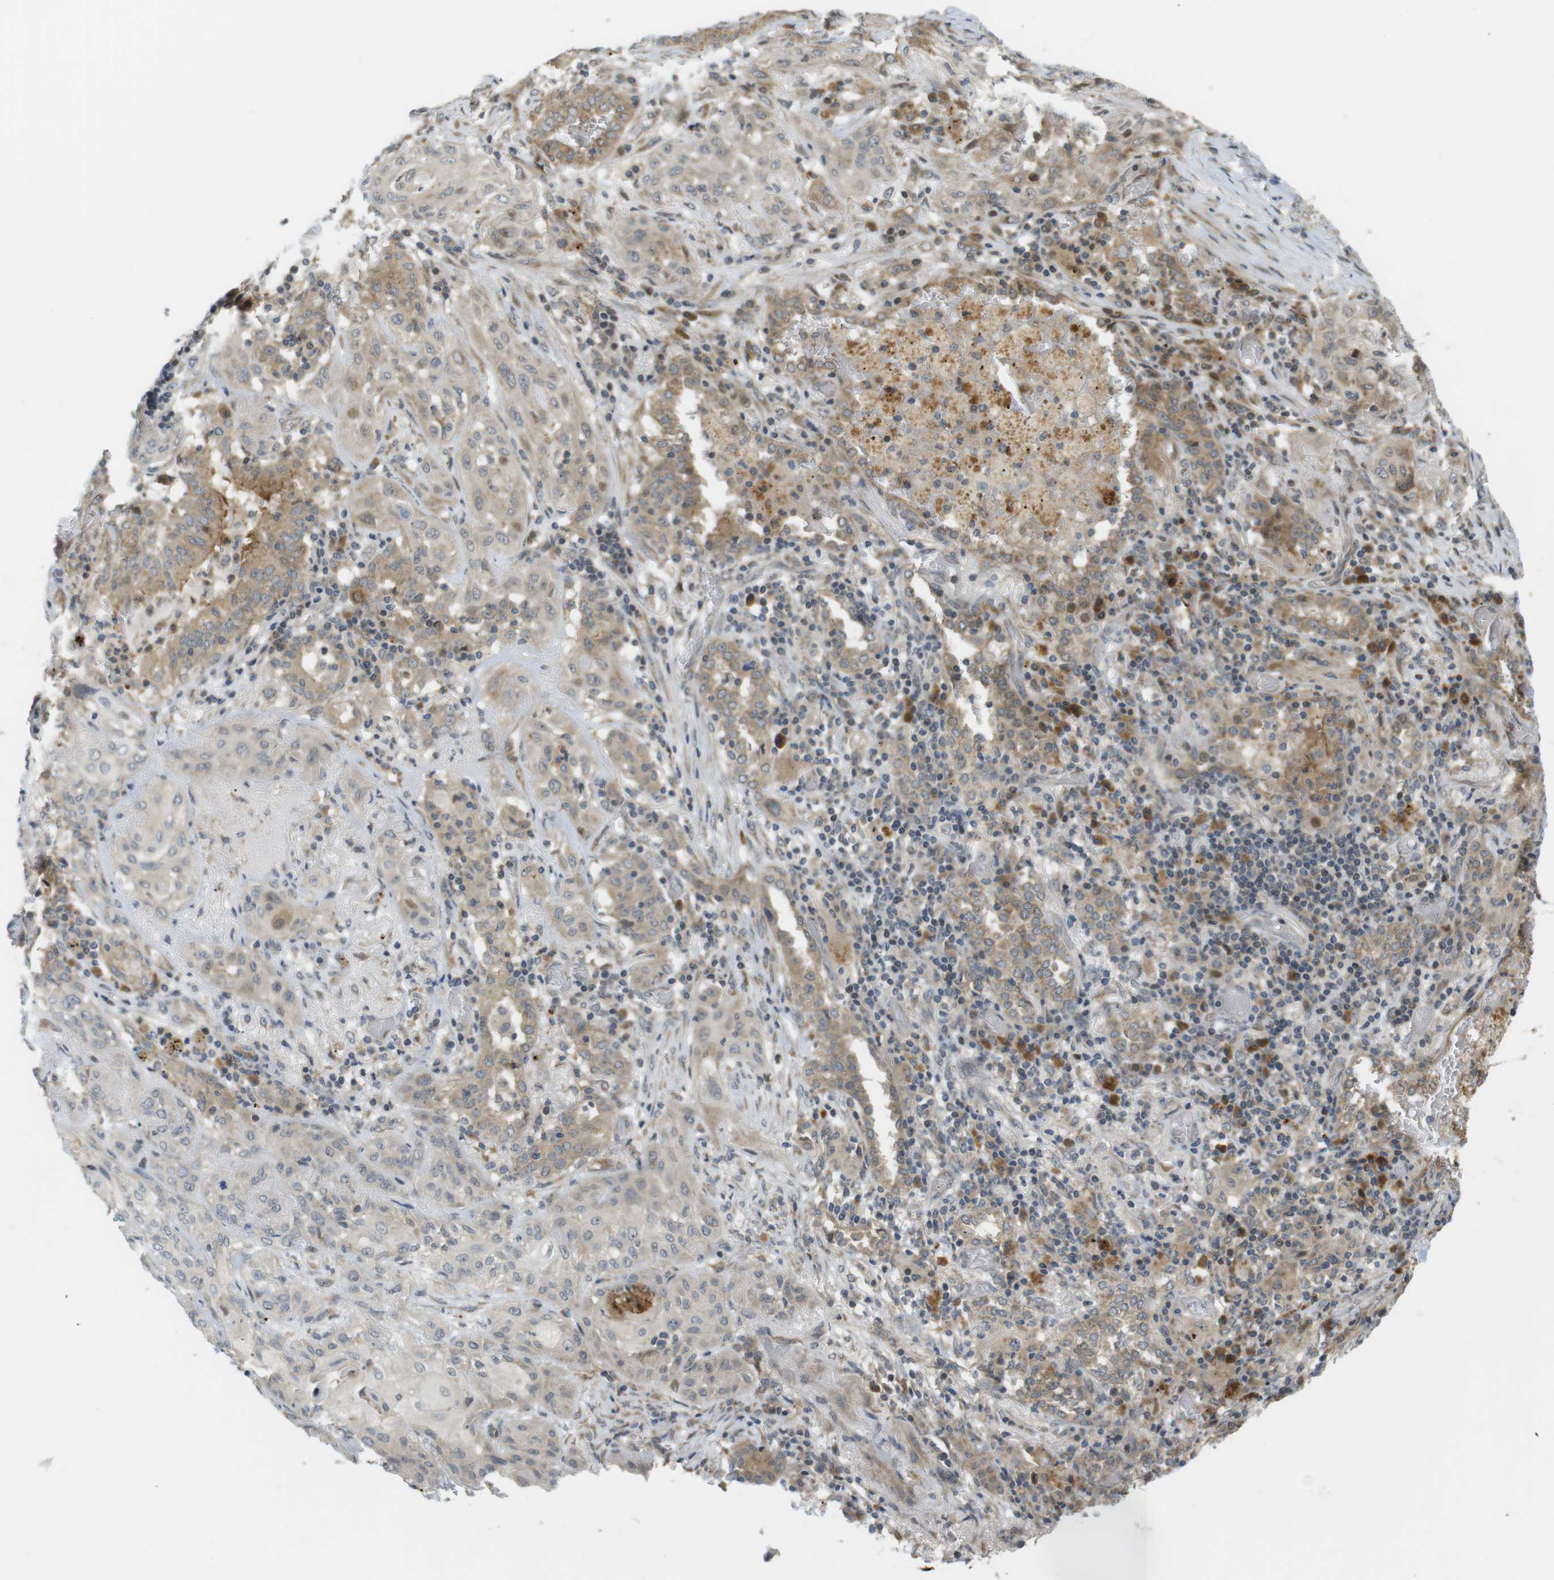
{"staining": {"intensity": "weak", "quantity": ">75%", "location": "cytoplasmic/membranous"}, "tissue": "lung cancer", "cell_type": "Tumor cells", "image_type": "cancer", "snomed": [{"axis": "morphology", "description": "Squamous cell carcinoma, NOS"}, {"axis": "topography", "description": "Lung"}], "caption": "This is an image of IHC staining of lung cancer, which shows weak positivity in the cytoplasmic/membranous of tumor cells.", "gene": "CLRN3", "patient": {"sex": "female", "age": 47}}